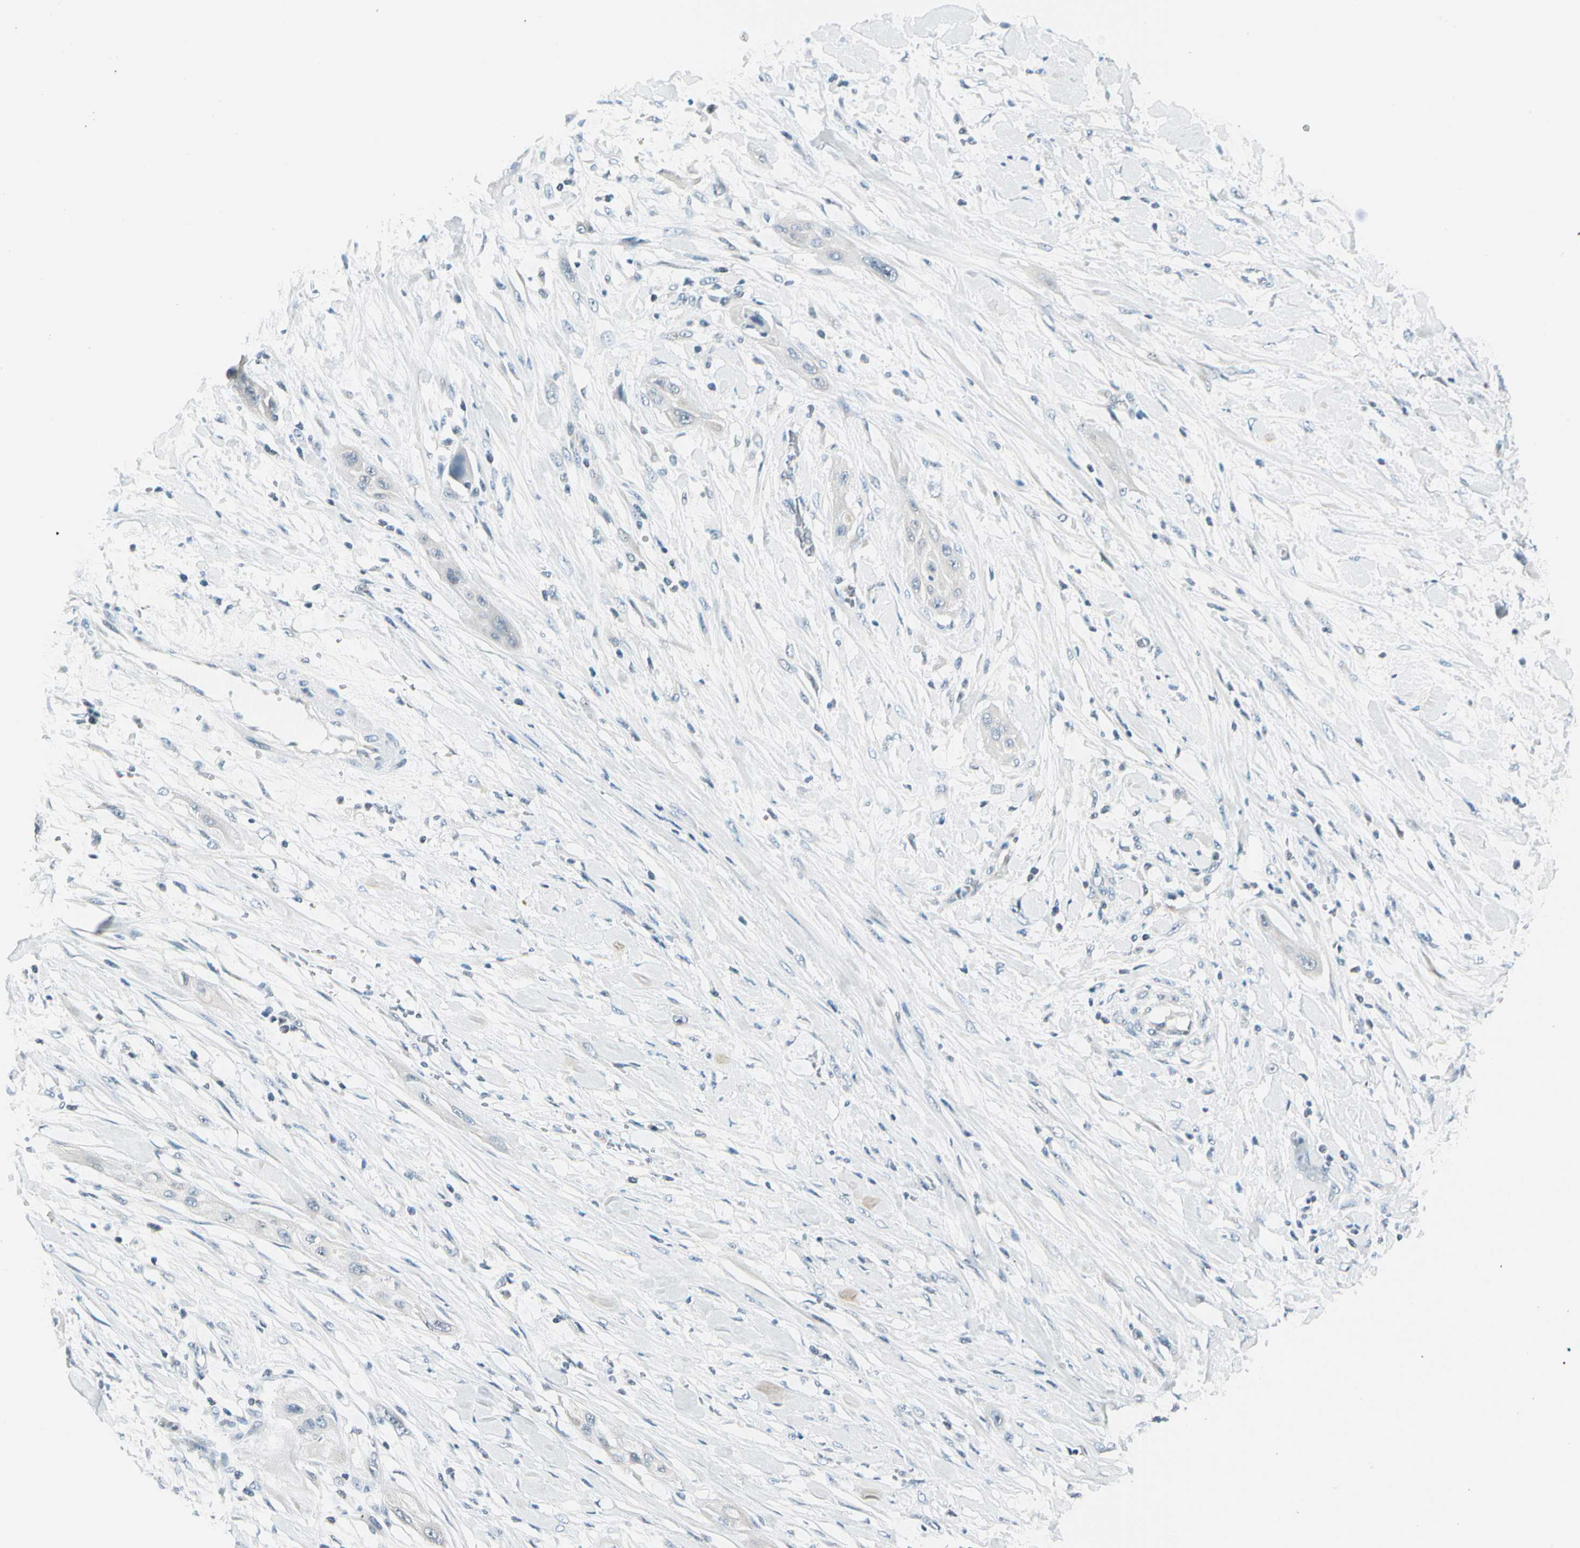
{"staining": {"intensity": "negative", "quantity": "none", "location": "none"}, "tissue": "lung cancer", "cell_type": "Tumor cells", "image_type": "cancer", "snomed": [{"axis": "morphology", "description": "Squamous cell carcinoma, NOS"}, {"axis": "topography", "description": "Lung"}], "caption": "The image displays no significant staining in tumor cells of lung squamous cell carcinoma.", "gene": "ZSCAN1", "patient": {"sex": "female", "age": 47}}